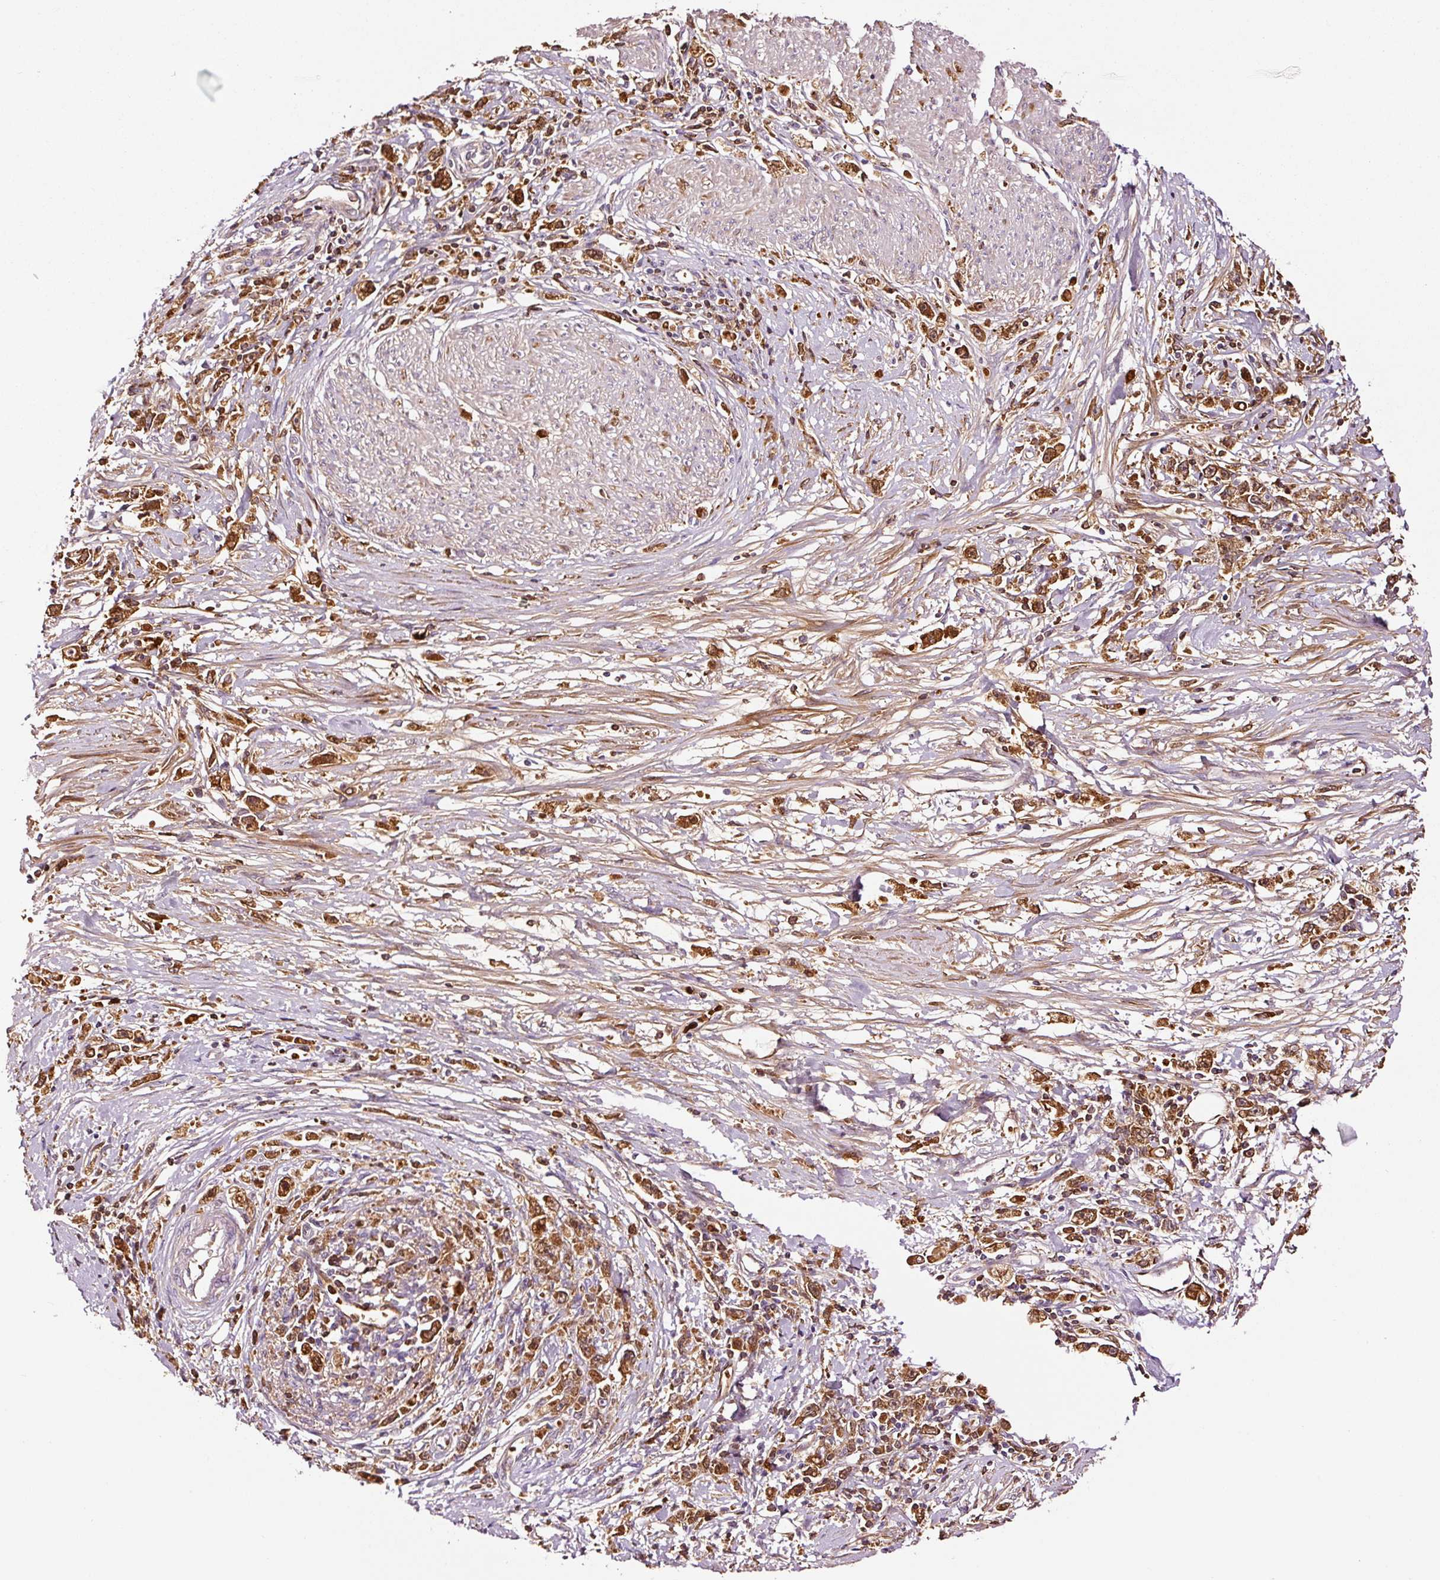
{"staining": {"intensity": "strong", "quantity": ">75%", "location": "cytoplasmic/membranous"}, "tissue": "stomach cancer", "cell_type": "Tumor cells", "image_type": "cancer", "snomed": [{"axis": "morphology", "description": "Adenocarcinoma, NOS"}, {"axis": "topography", "description": "Stomach"}], "caption": "DAB immunohistochemical staining of stomach cancer (adenocarcinoma) exhibits strong cytoplasmic/membranous protein expression in about >75% of tumor cells.", "gene": "PGLYRP2", "patient": {"sex": "female", "age": 59}}